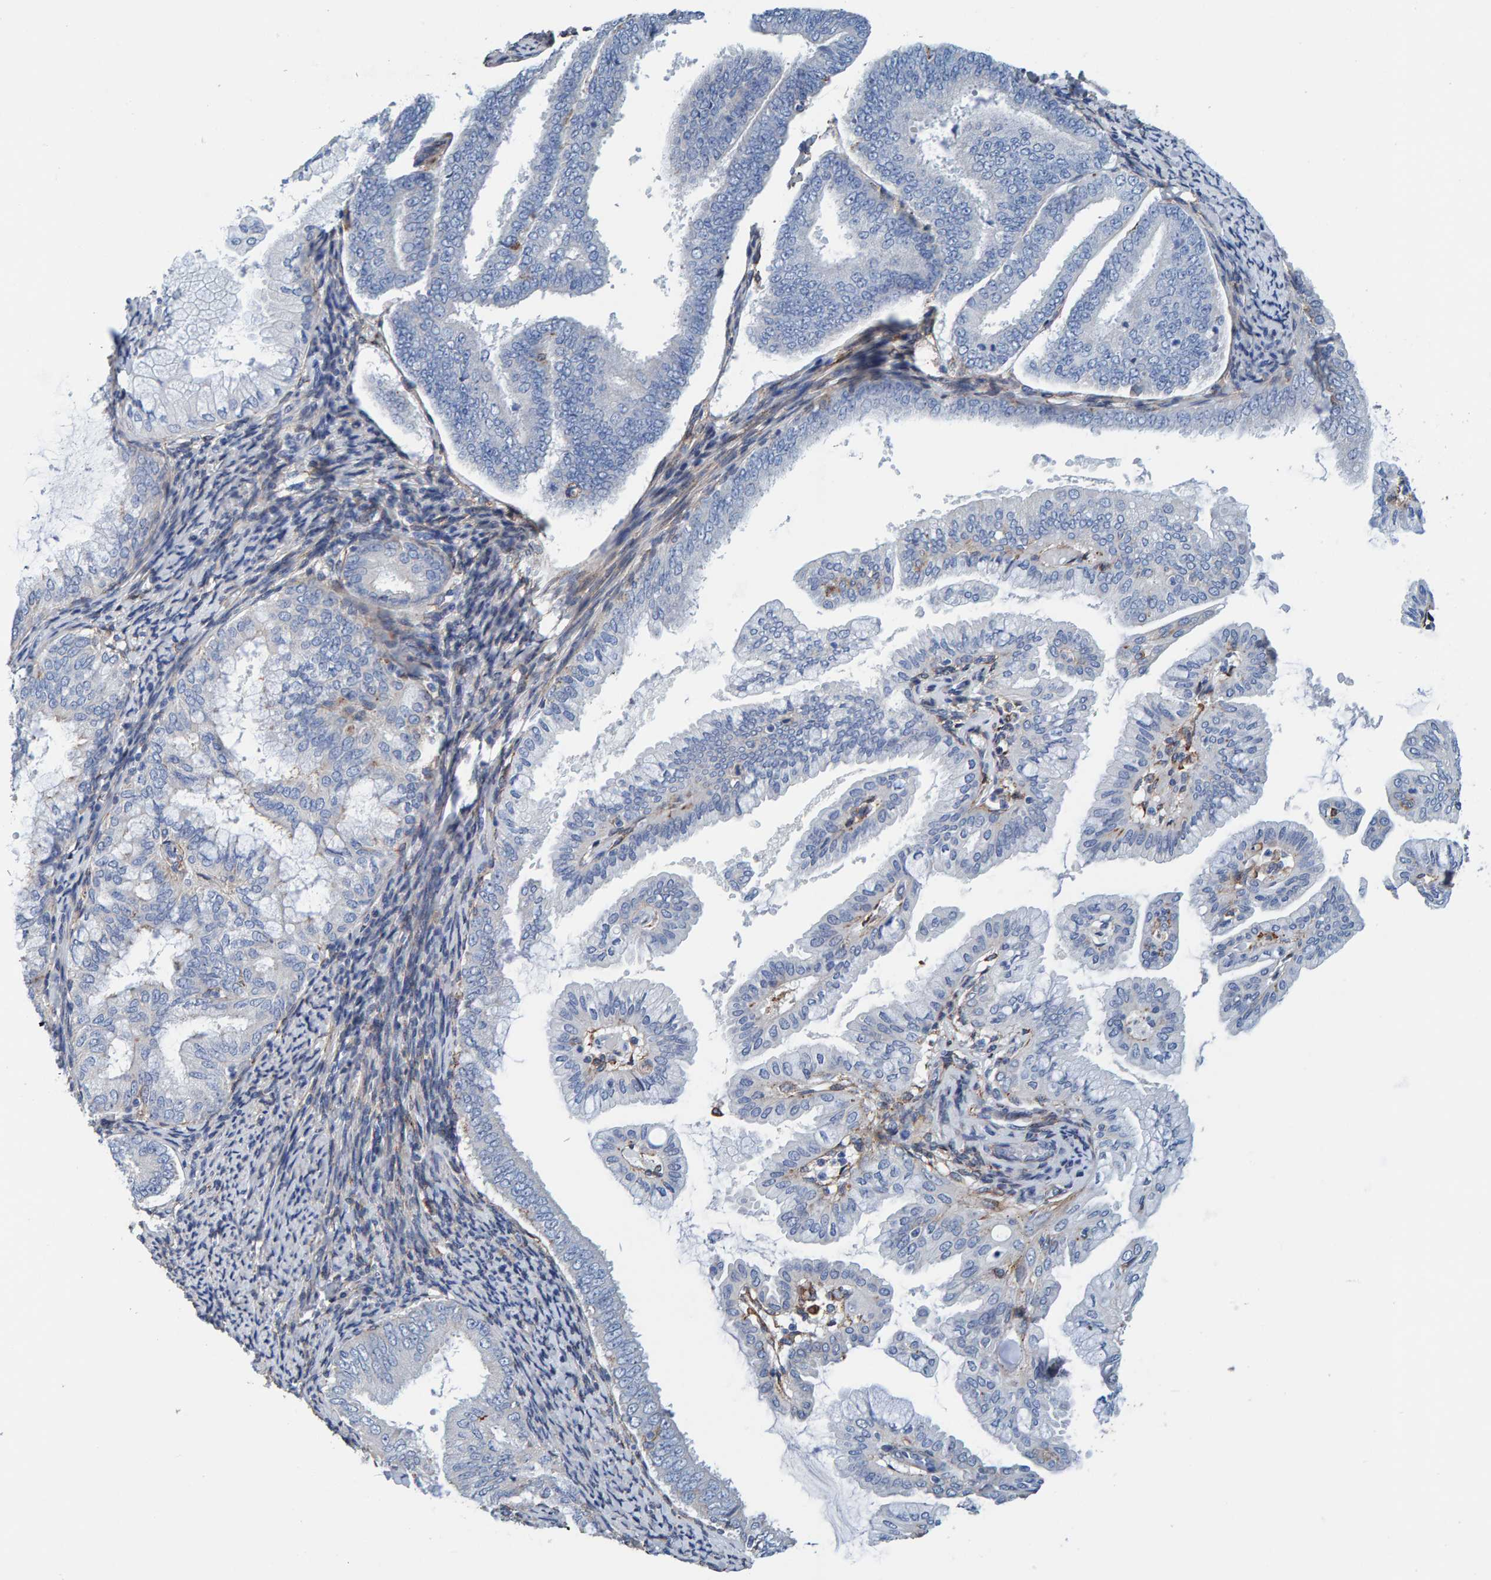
{"staining": {"intensity": "negative", "quantity": "none", "location": "none"}, "tissue": "endometrial cancer", "cell_type": "Tumor cells", "image_type": "cancer", "snomed": [{"axis": "morphology", "description": "Adenocarcinoma, NOS"}, {"axis": "topography", "description": "Endometrium"}], "caption": "Tumor cells show no significant expression in endometrial adenocarcinoma.", "gene": "LRP1", "patient": {"sex": "female", "age": 63}}